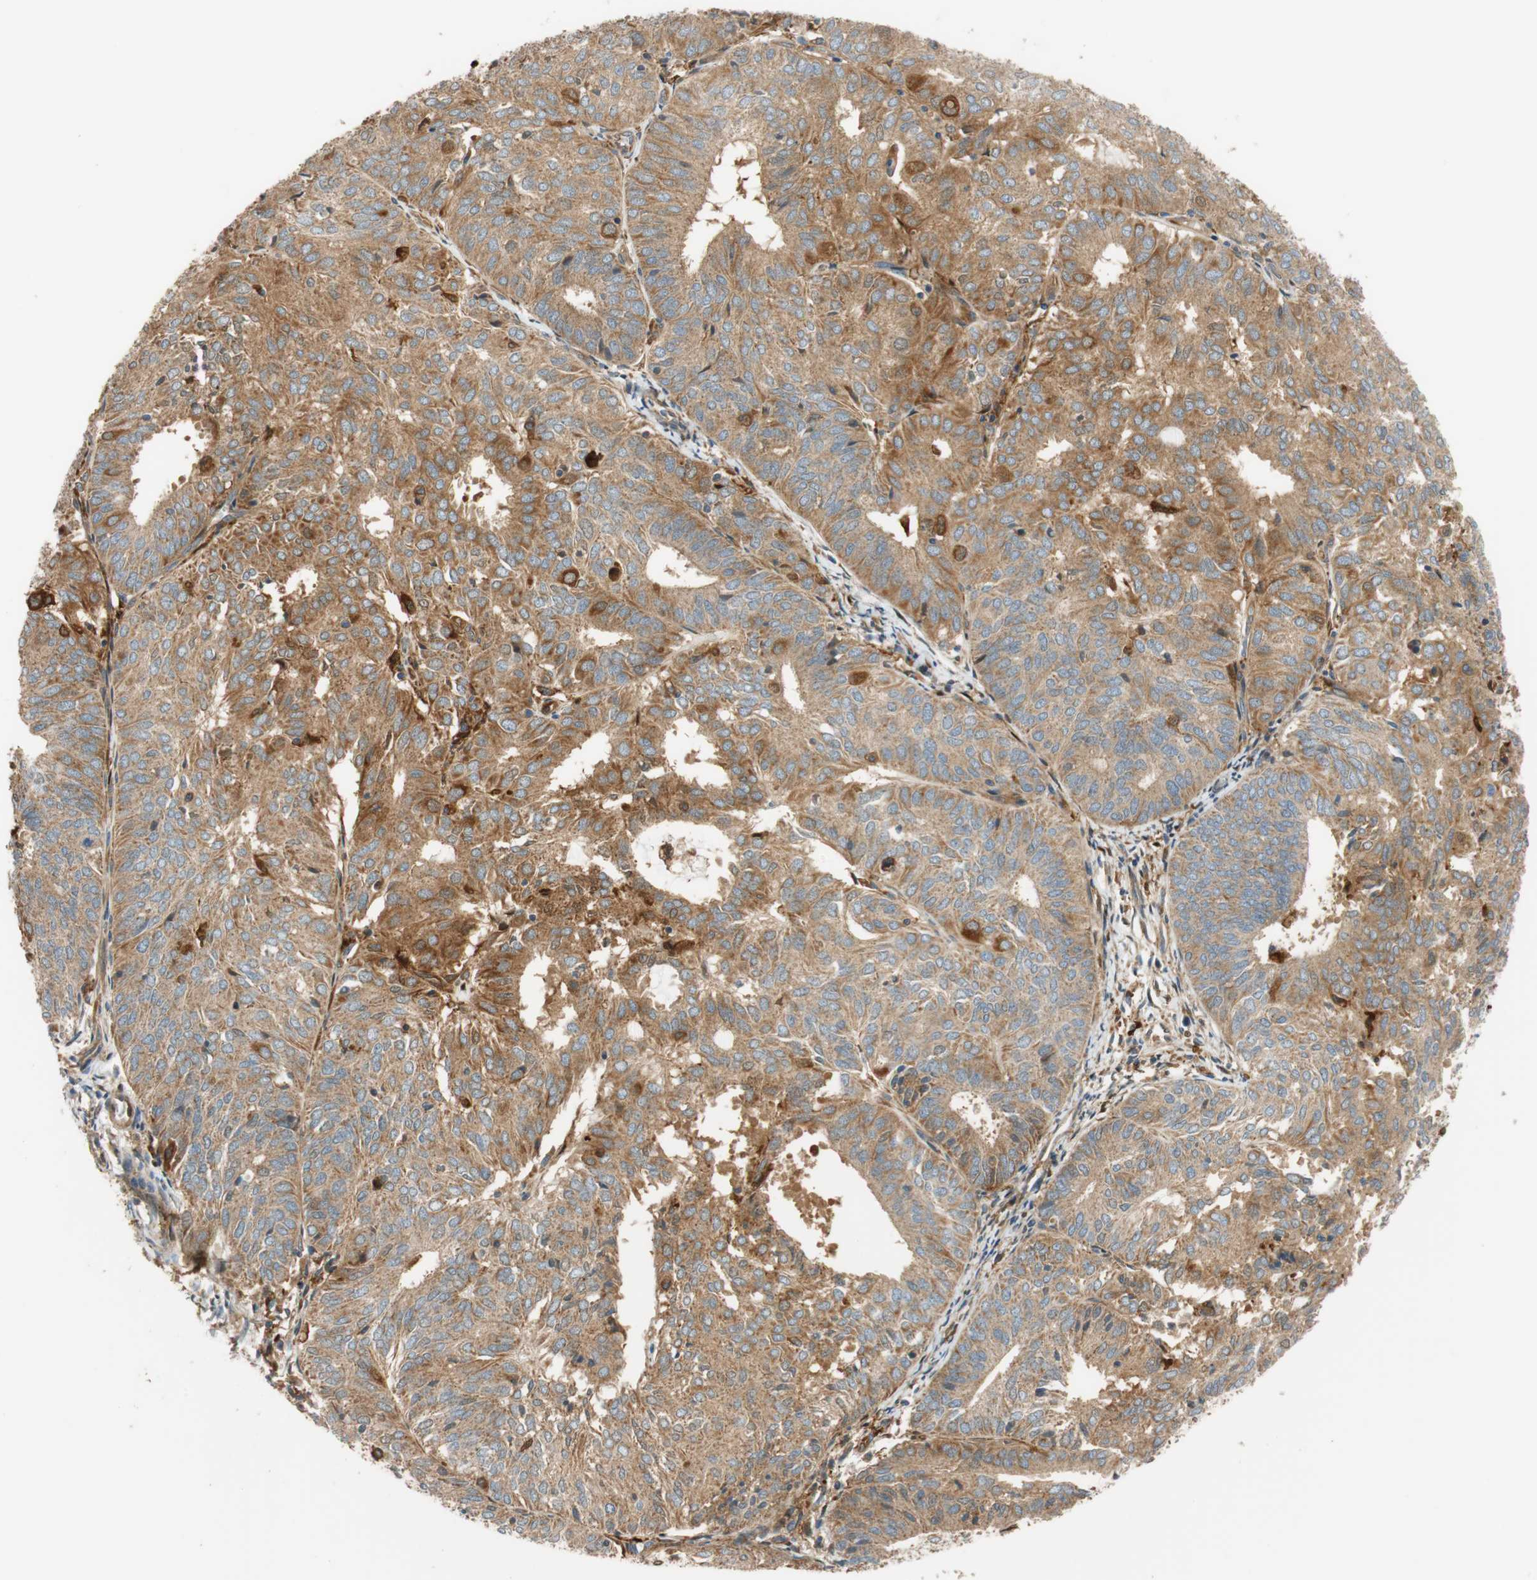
{"staining": {"intensity": "moderate", "quantity": ">75%", "location": "cytoplasmic/membranous"}, "tissue": "endometrial cancer", "cell_type": "Tumor cells", "image_type": "cancer", "snomed": [{"axis": "morphology", "description": "Adenocarcinoma, NOS"}, {"axis": "topography", "description": "Uterus"}], "caption": "An image of human adenocarcinoma (endometrial) stained for a protein demonstrates moderate cytoplasmic/membranous brown staining in tumor cells. The protein is shown in brown color, while the nuclei are stained blue.", "gene": "PARP14", "patient": {"sex": "female", "age": 60}}